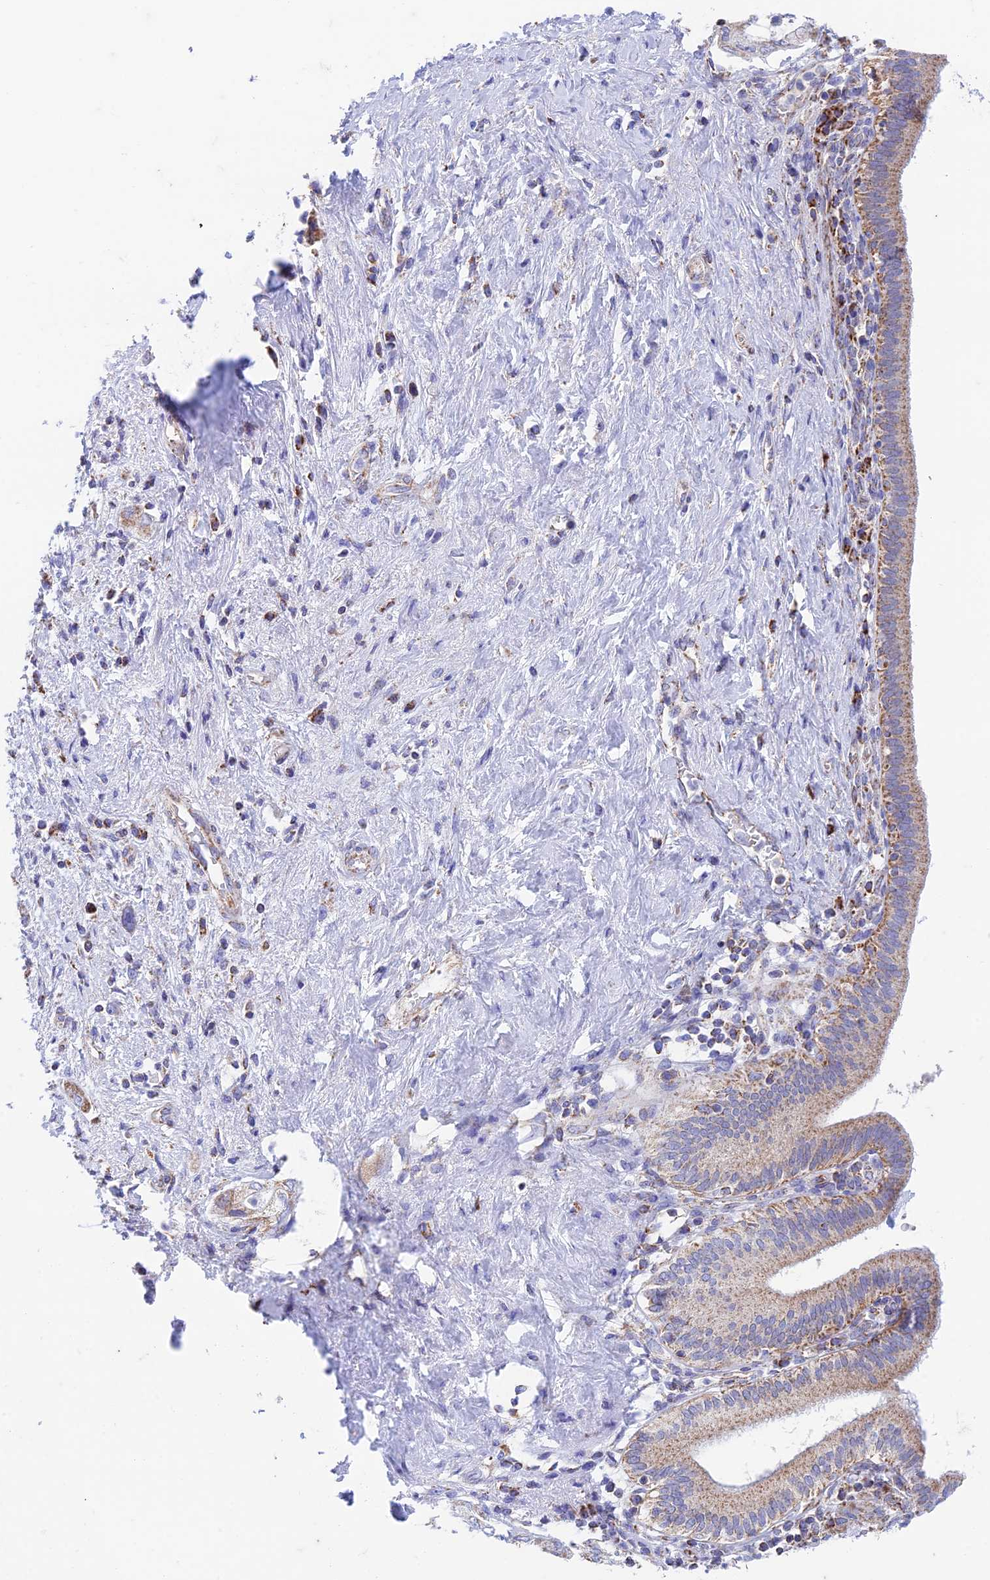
{"staining": {"intensity": "weak", "quantity": ">75%", "location": "cytoplasmic/membranous"}, "tissue": "pancreatic cancer", "cell_type": "Tumor cells", "image_type": "cancer", "snomed": [{"axis": "morphology", "description": "Adenocarcinoma, NOS"}, {"axis": "topography", "description": "Pancreas"}], "caption": "Immunohistochemical staining of human pancreatic cancer reveals low levels of weak cytoplasmic/membranous staining in approximately >75% of tumor cells. (DAB (3,3'-diaminobenzidine) IHC with brightfield microscopy, high magnification).", "gene": "ZNF181", "patient": {"sex": "female", "age": 73}}